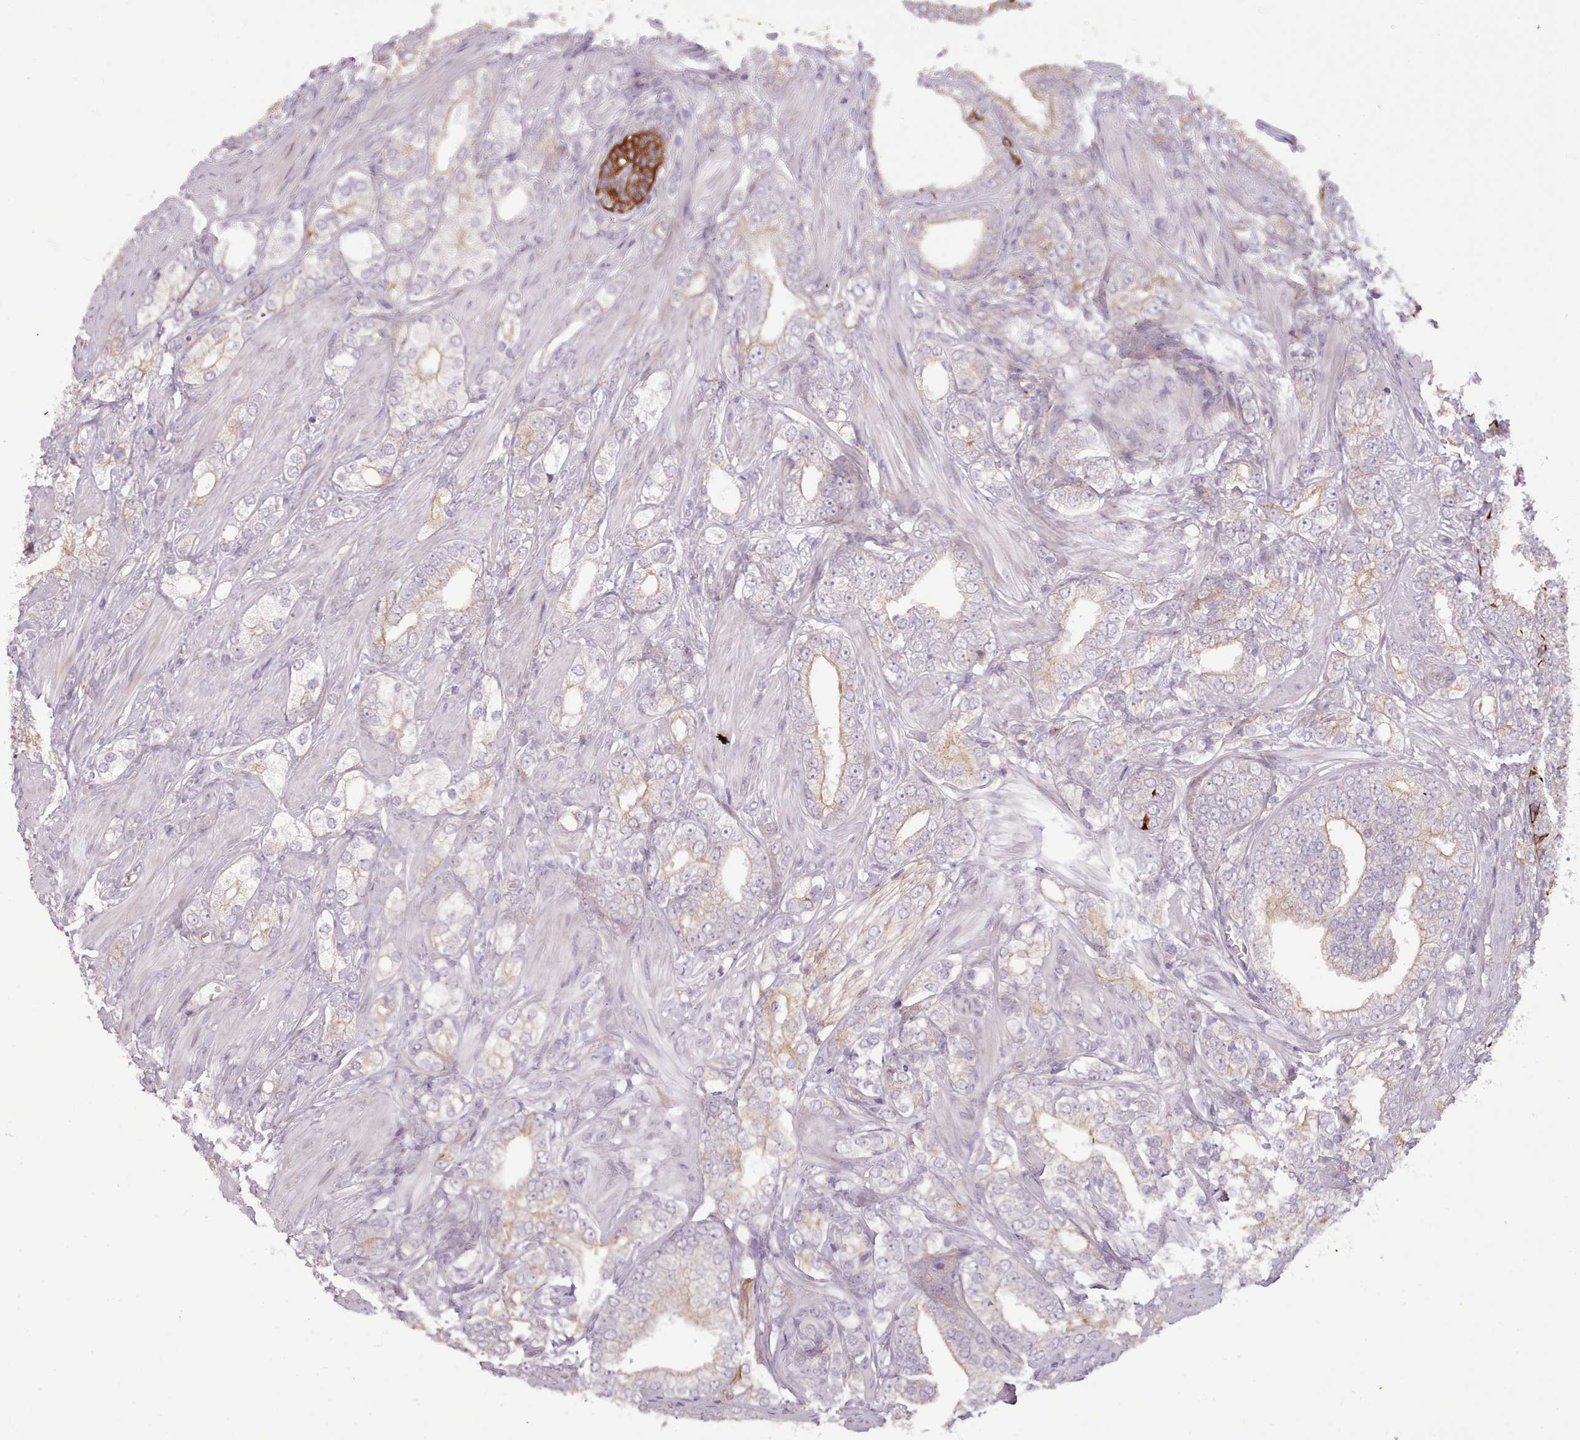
{"staining": {"intensity": "negative", "quantity": "none", "location": "none"}, "tissue": "prostate cancer", "cell_type": "Tumor cells", "image_type": "cancer", "snomed": [{"axis": "morphology", "description": "Adenocarcinoma, High grade"}, {"axis": "topography", "description": "Prostate"}], "caption": "Tumor cells are negative for brown protein staining in prostate cancer.", "gene": "PLD4", "patient": {"sex": "male", "age": 50}}